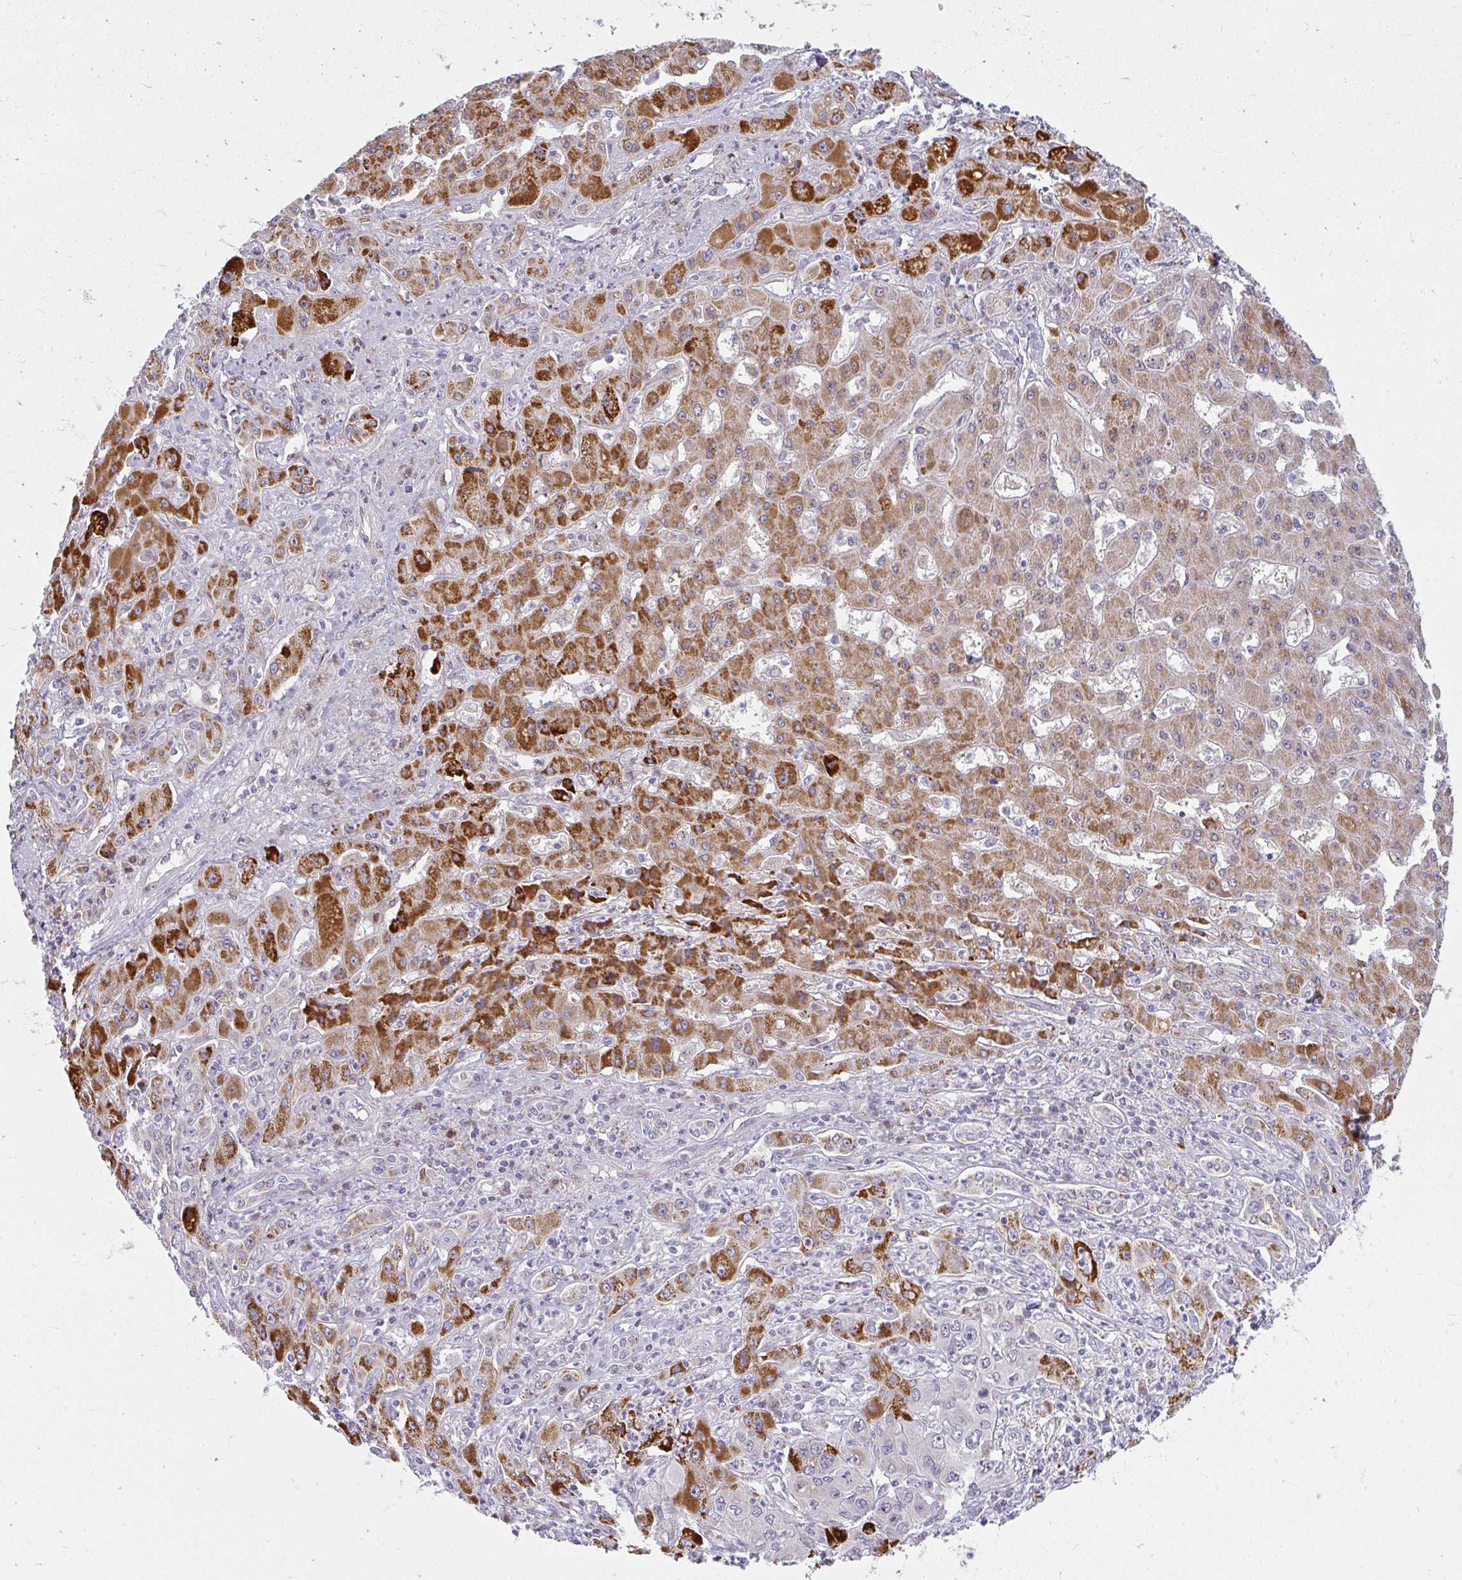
{"staining": {"intensity": "strong", "quantity": "25%-75%", "location": "cytoplasmic/membranous"}, "tissue": "liver cancer", "cell_type": "Tumor cells", "image_type": "cancer", "snomed": [{"axis": "morphology", "description": "Cholangiocarcinoma"}, {"axis": "topography", "description": "Liver"}], "caption": "Immunohistochemistry of liver cancer (cholangiocarcinoma) reveals high levels of strong cytoplasmic/membranous positivity in approximately 25%-75% of tumor cells.", "gene": "PLA2G5", "patient": {"sex": "male", "age": 67}}